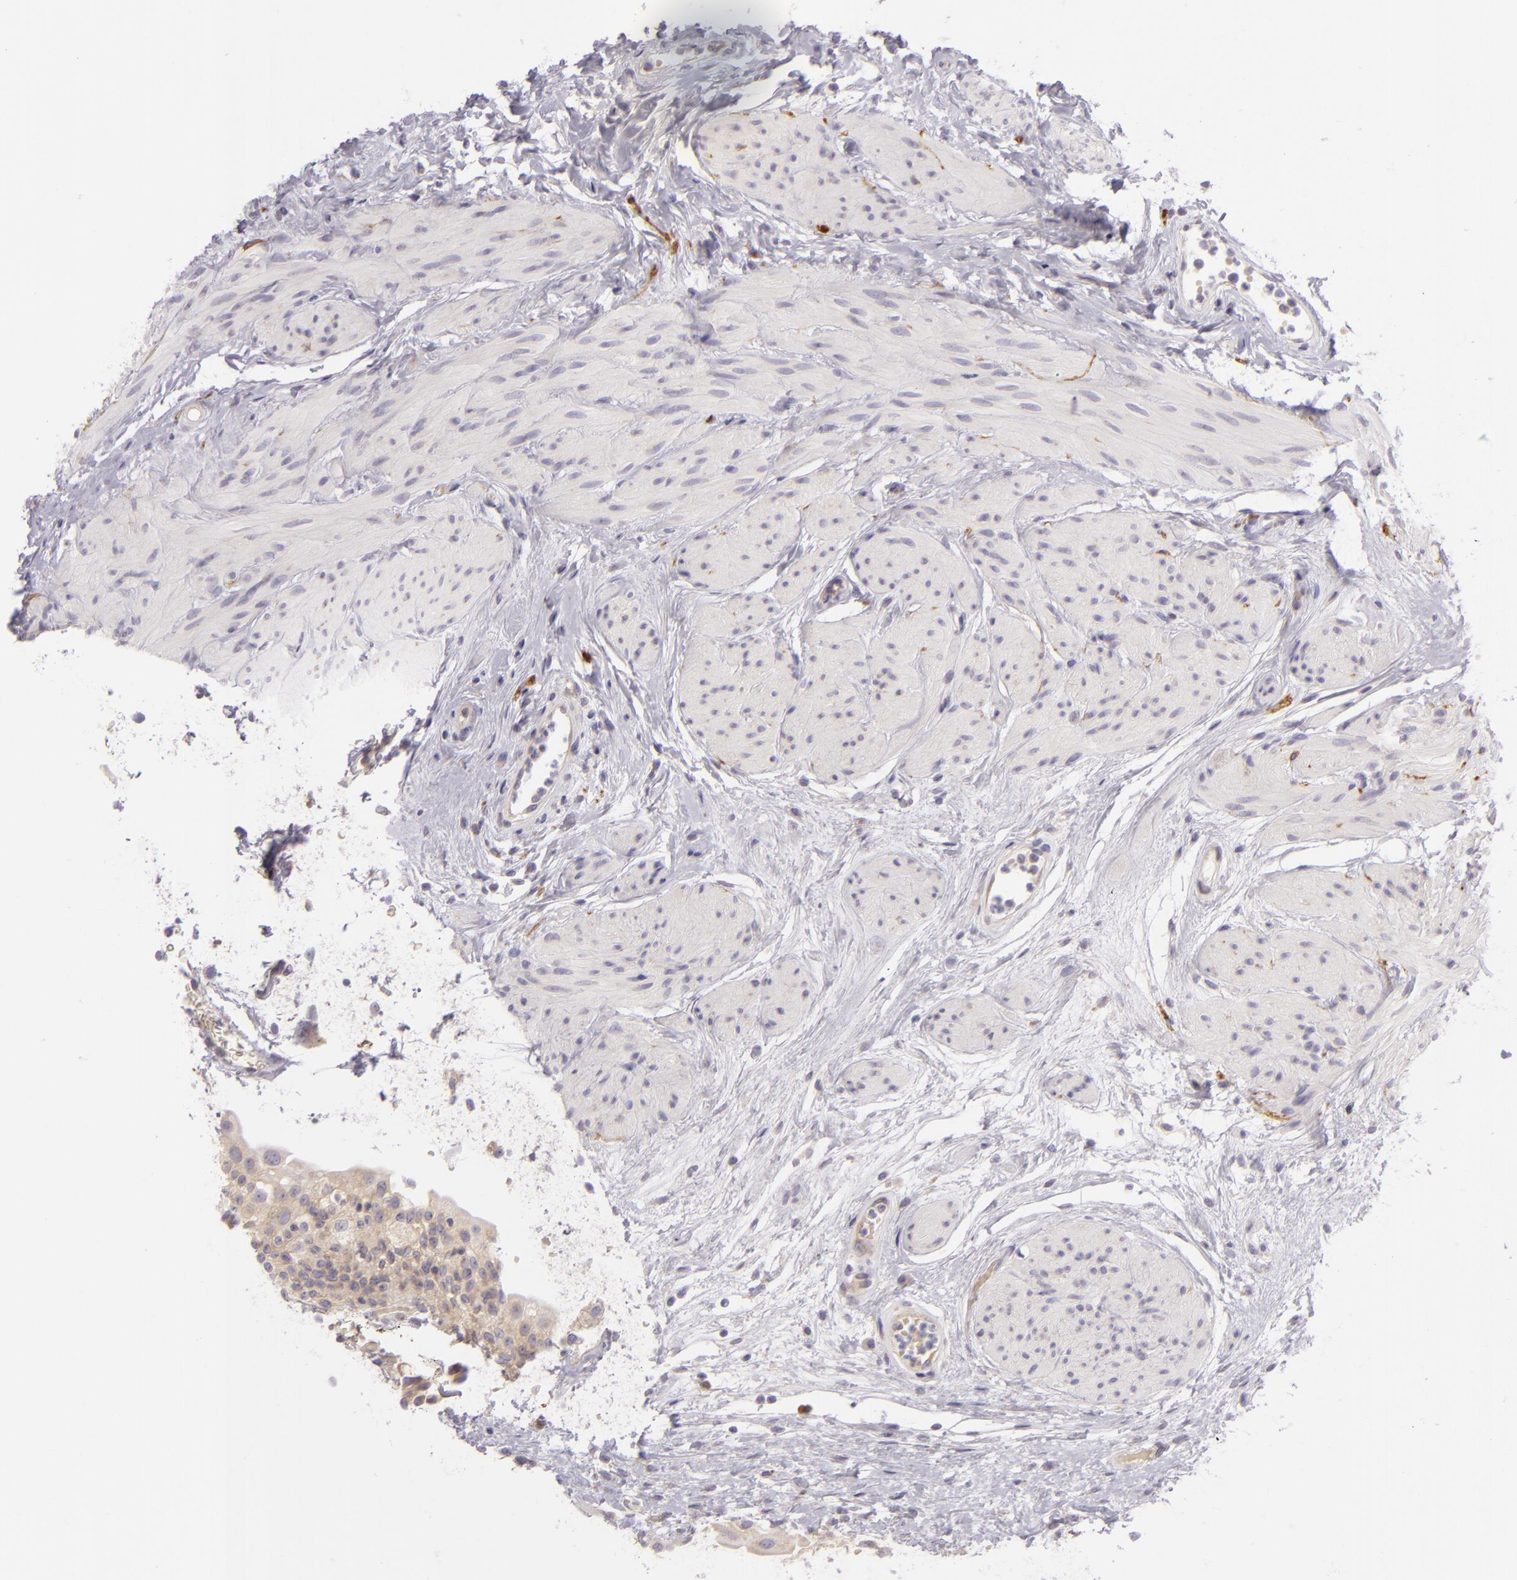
{"staining": {"intensity": "weak", "quantity": ">75%", "location": "cytoplasmic/membranous"}, "tissue": "urinary bladder", "cell_type": "Urothelial cells", "image_type": "normal", "snomed": [{"axis": "morphology", "description": "Normal tissue, NOS"}, {"axis": "topography", "description": "Urinary bladder"}], "caption": "DAB immunohistochemical staining of normal urinary bladder reveals weak cytoplasmic/membranous protein positivity in about >75% of urothelial cells.", "gene": "ZC3H7B", "patient": {"sex": "female", "age": 55}}